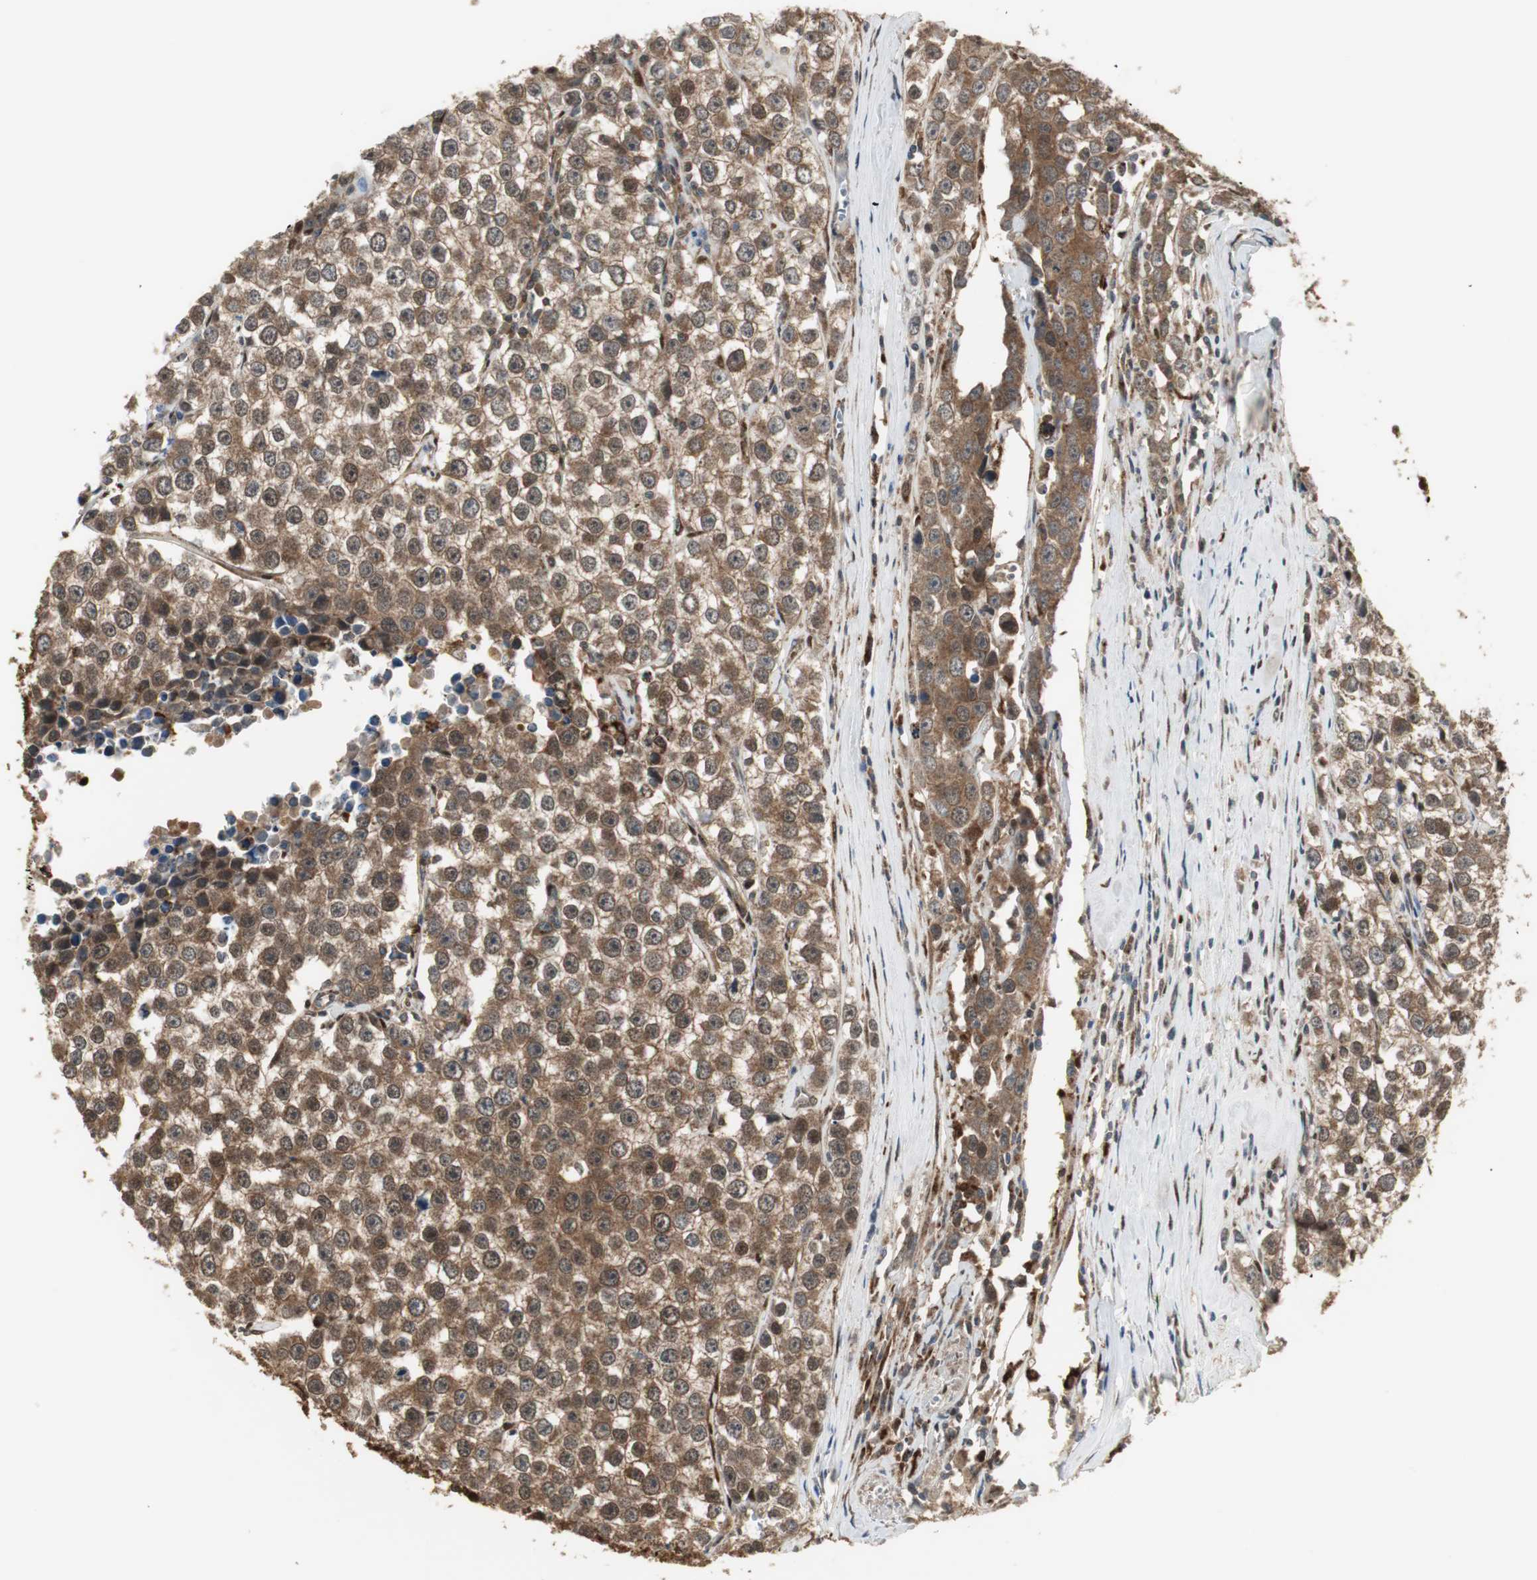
{"staining": {"intensity": "strong", "quantity": ">75%", "location": "cytoplasmic/membranous,nuclear"}, "tissue": "testis cancer", "cell_type": "Tumor cells", "image_type": "cancer", "snomed": [{"axis": "morphology", "description": "Seminoma, NOS"}, {"axis": "morphology", "description": "Carcinoma, Embryonal, NOS"}, {"axis": "topography", "description": "Testis"}], "caption": "Immunohistochemistry photomicrograph of neoplastic tissue: testis cancer (embryonal carcinoma) stained using IHC shows high levels of strong protein expression localized specifically in the cytoplasmic/membranous and nuclear of tumor cells, appearing as a cytoplasmic/membranous and nuclear brown color.", "gene": "PLIN3", "patient": {"sex": "male", "age": 52}}